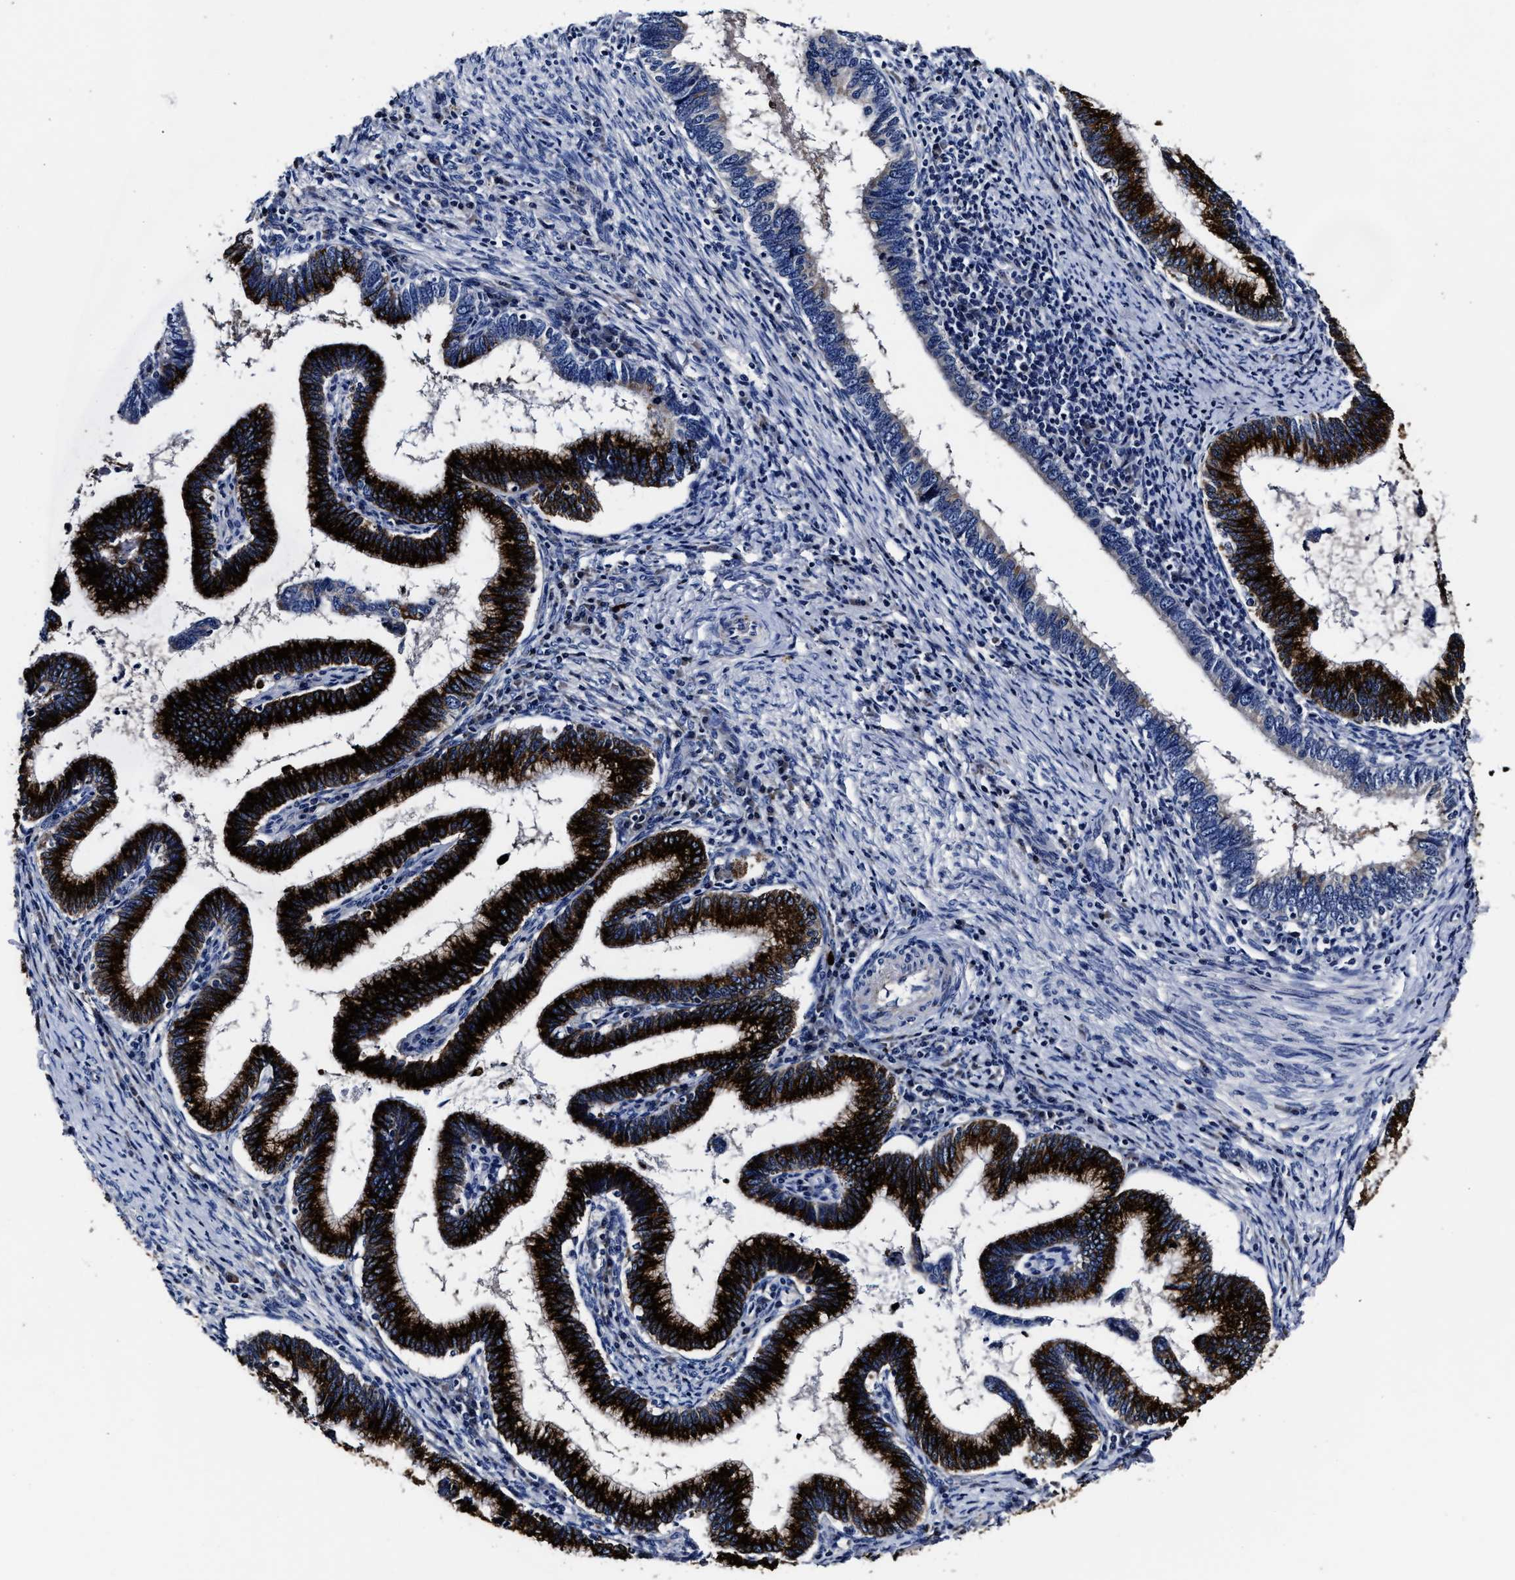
{"staining": {"intensity": "strong", "quantity": ">75%", "location": "cytoplasmic/membranous"}, "tissue": "cervical cancer", "cell_type": "Tumor cells", "image_type": "cancer", "snomed": [{"axis": "morphology", "description": "Adenocarcinoma, NOS"}, {"axis": "topography", "description": "Cervix"}], "caption": "The histopathology image displays immunohistochemical staining of cervical cancer (adenocarcinoma). There is strong cytoplasmic/membranous positivity is seen in about >75% of tumor cells.", "gene": "OLFML2A", "patient": {"sex": "female", "age": 36}}